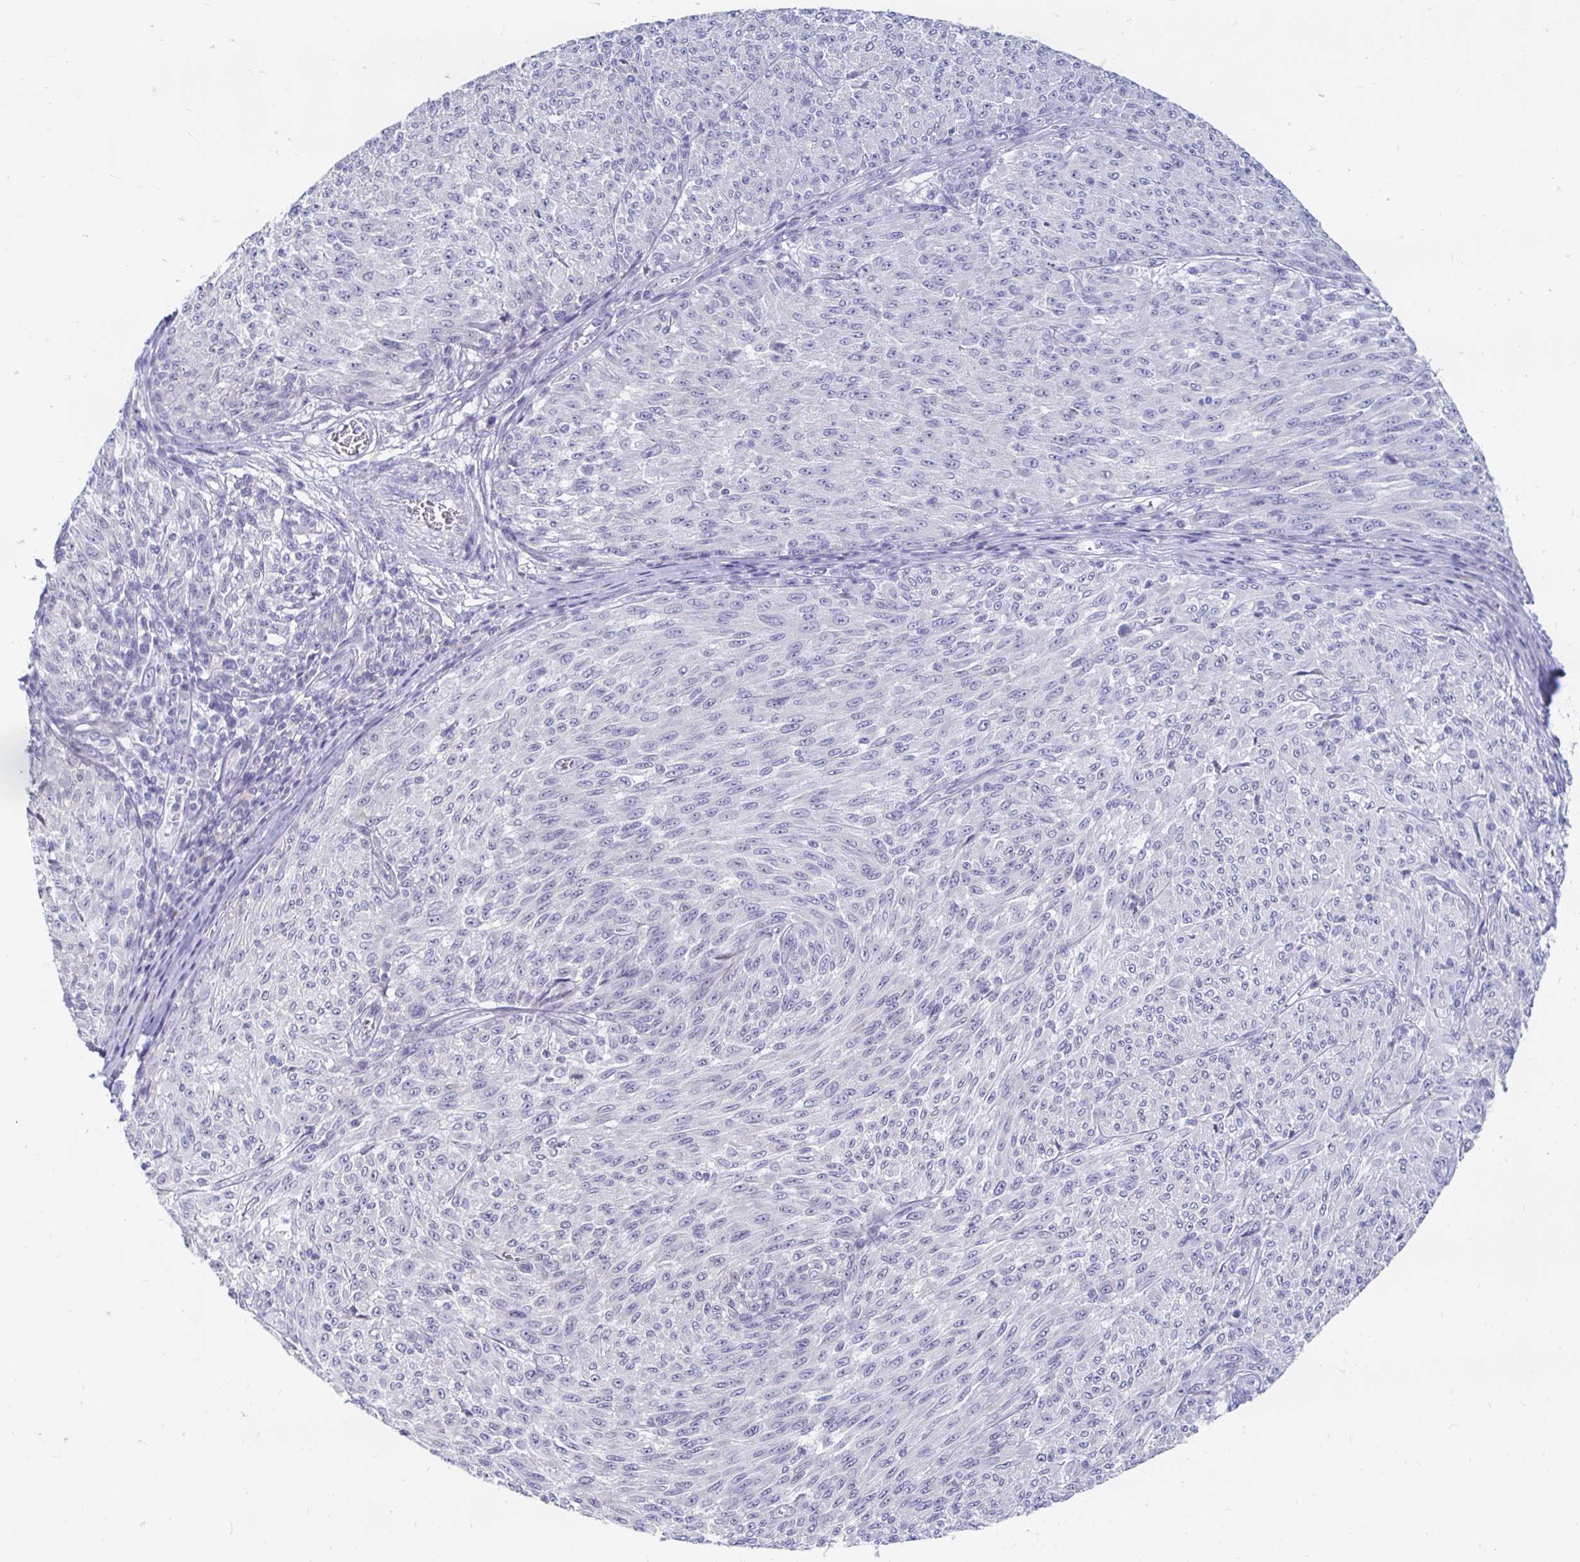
{"staining": {"intensity": "negative", "quantity": "none", "location": "none"}, "tissue": "melanoma", "cell_type": "Tumor cells", "image_type": "cancer", "snomed": [{"axis": "morphology", "description": "Malignant melanoma, NOS"}, {"axis": "topography", "description": "Skin"}], "caption": "Immunohistochemistry (IHC) photomicrograph of neoplastic tissue: malignant melanoma stained with DAB shows no significant protein expression in tumor cells. The staining was performed using DAB to visualize the protein expression in brown, while the nuclei were stained in blue with hematoxylin (Magnification: 20x).", "gene": "PEG10", "patient": {"sex": "male", "age": 85}}